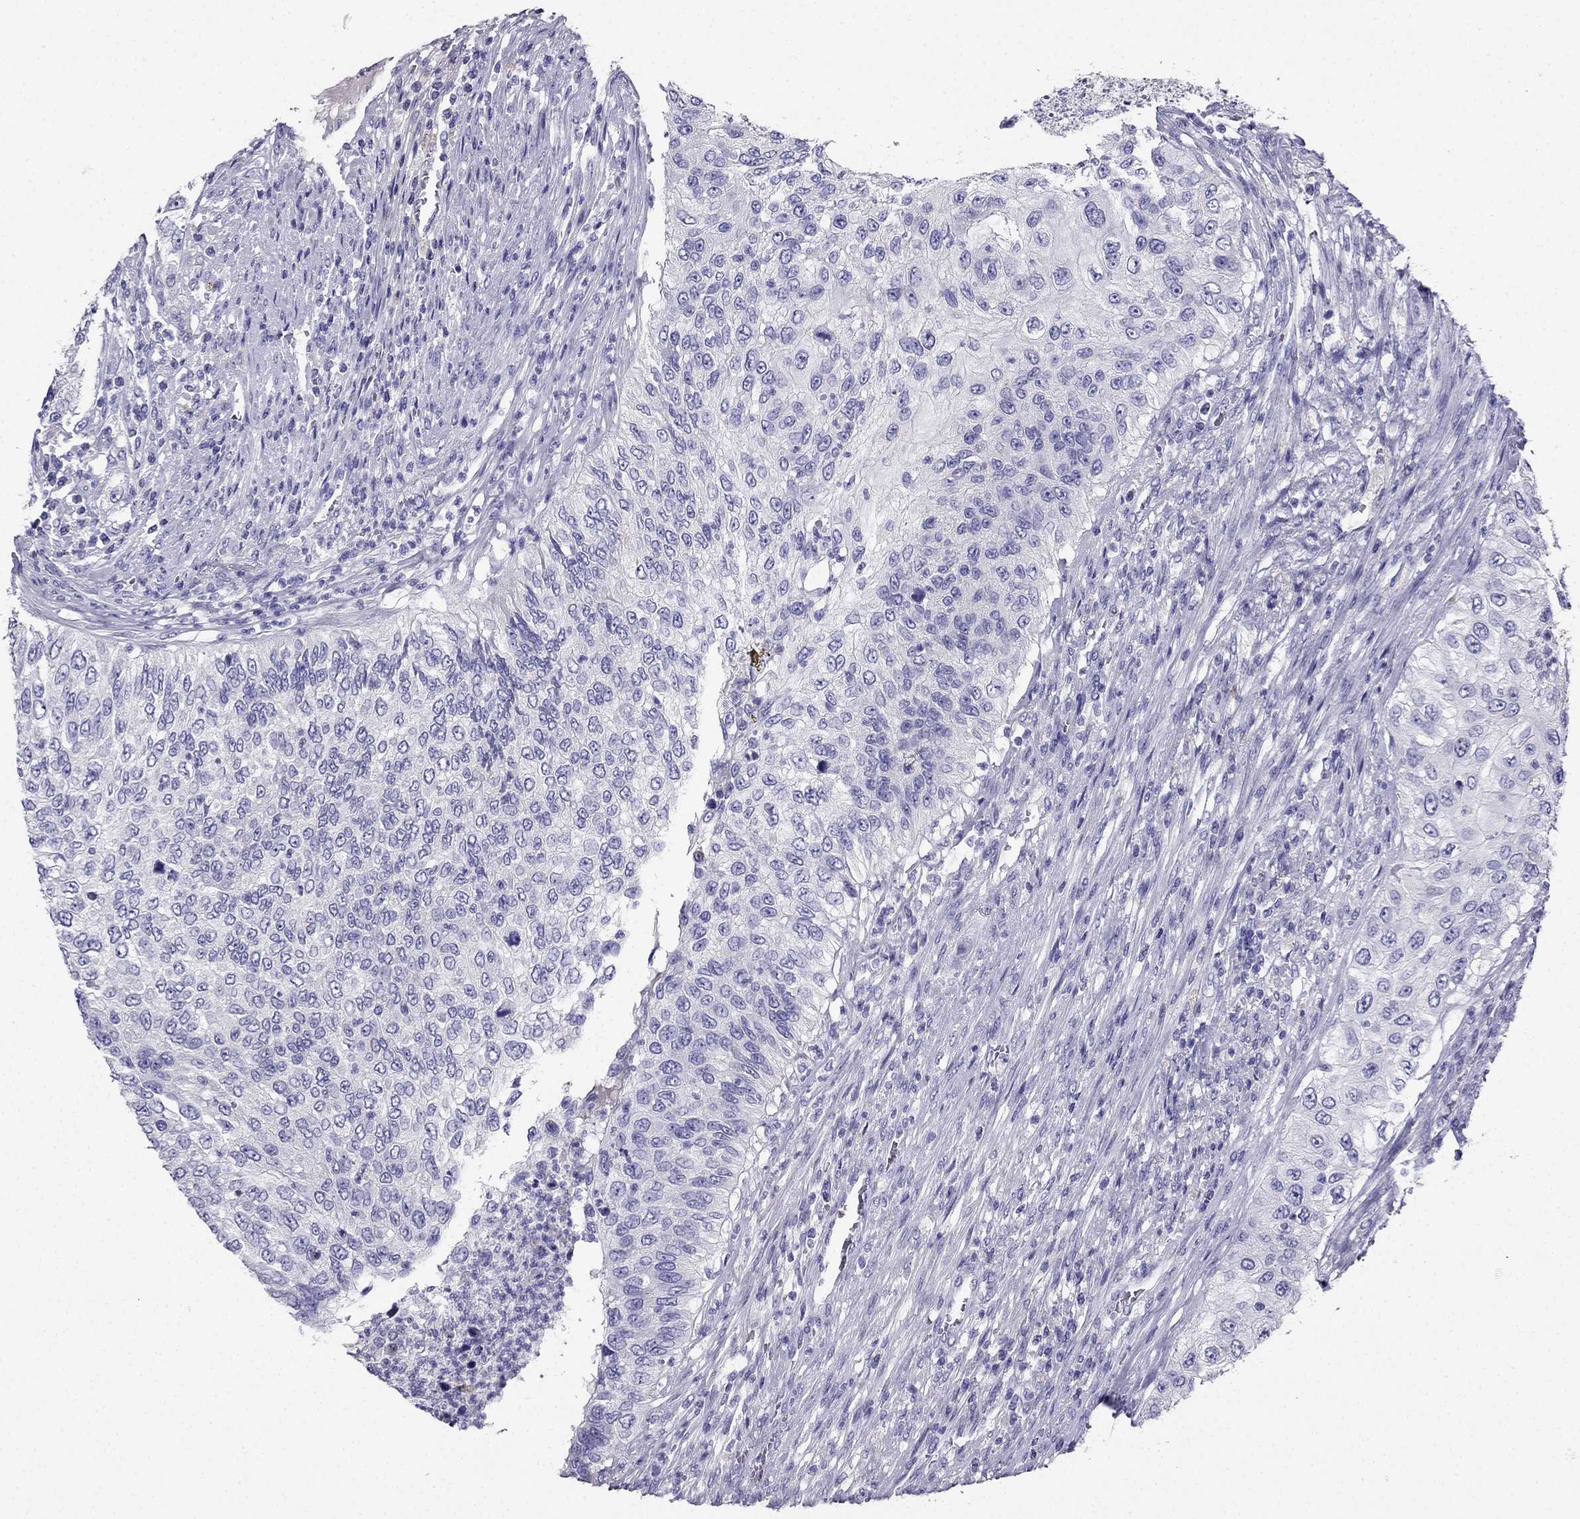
{"staining": {"intensity": "negative", "quantity": "none", "location": "none"}, "tissue": "urothelial cancer", "cell_type": "Tumor cells", "image_type": "cancer", "snomed": [{"axis": "morphology", "description": "Urothelial carcinoma, High grade"}, {"axis": "topography", "description": "Urinary bladder"}], "caption": "The photomicrograph displays no significant expression in tumor cells of urothelial cancer.", "gene": "PTH", "patient": {"sex": "female", "age": 60}}